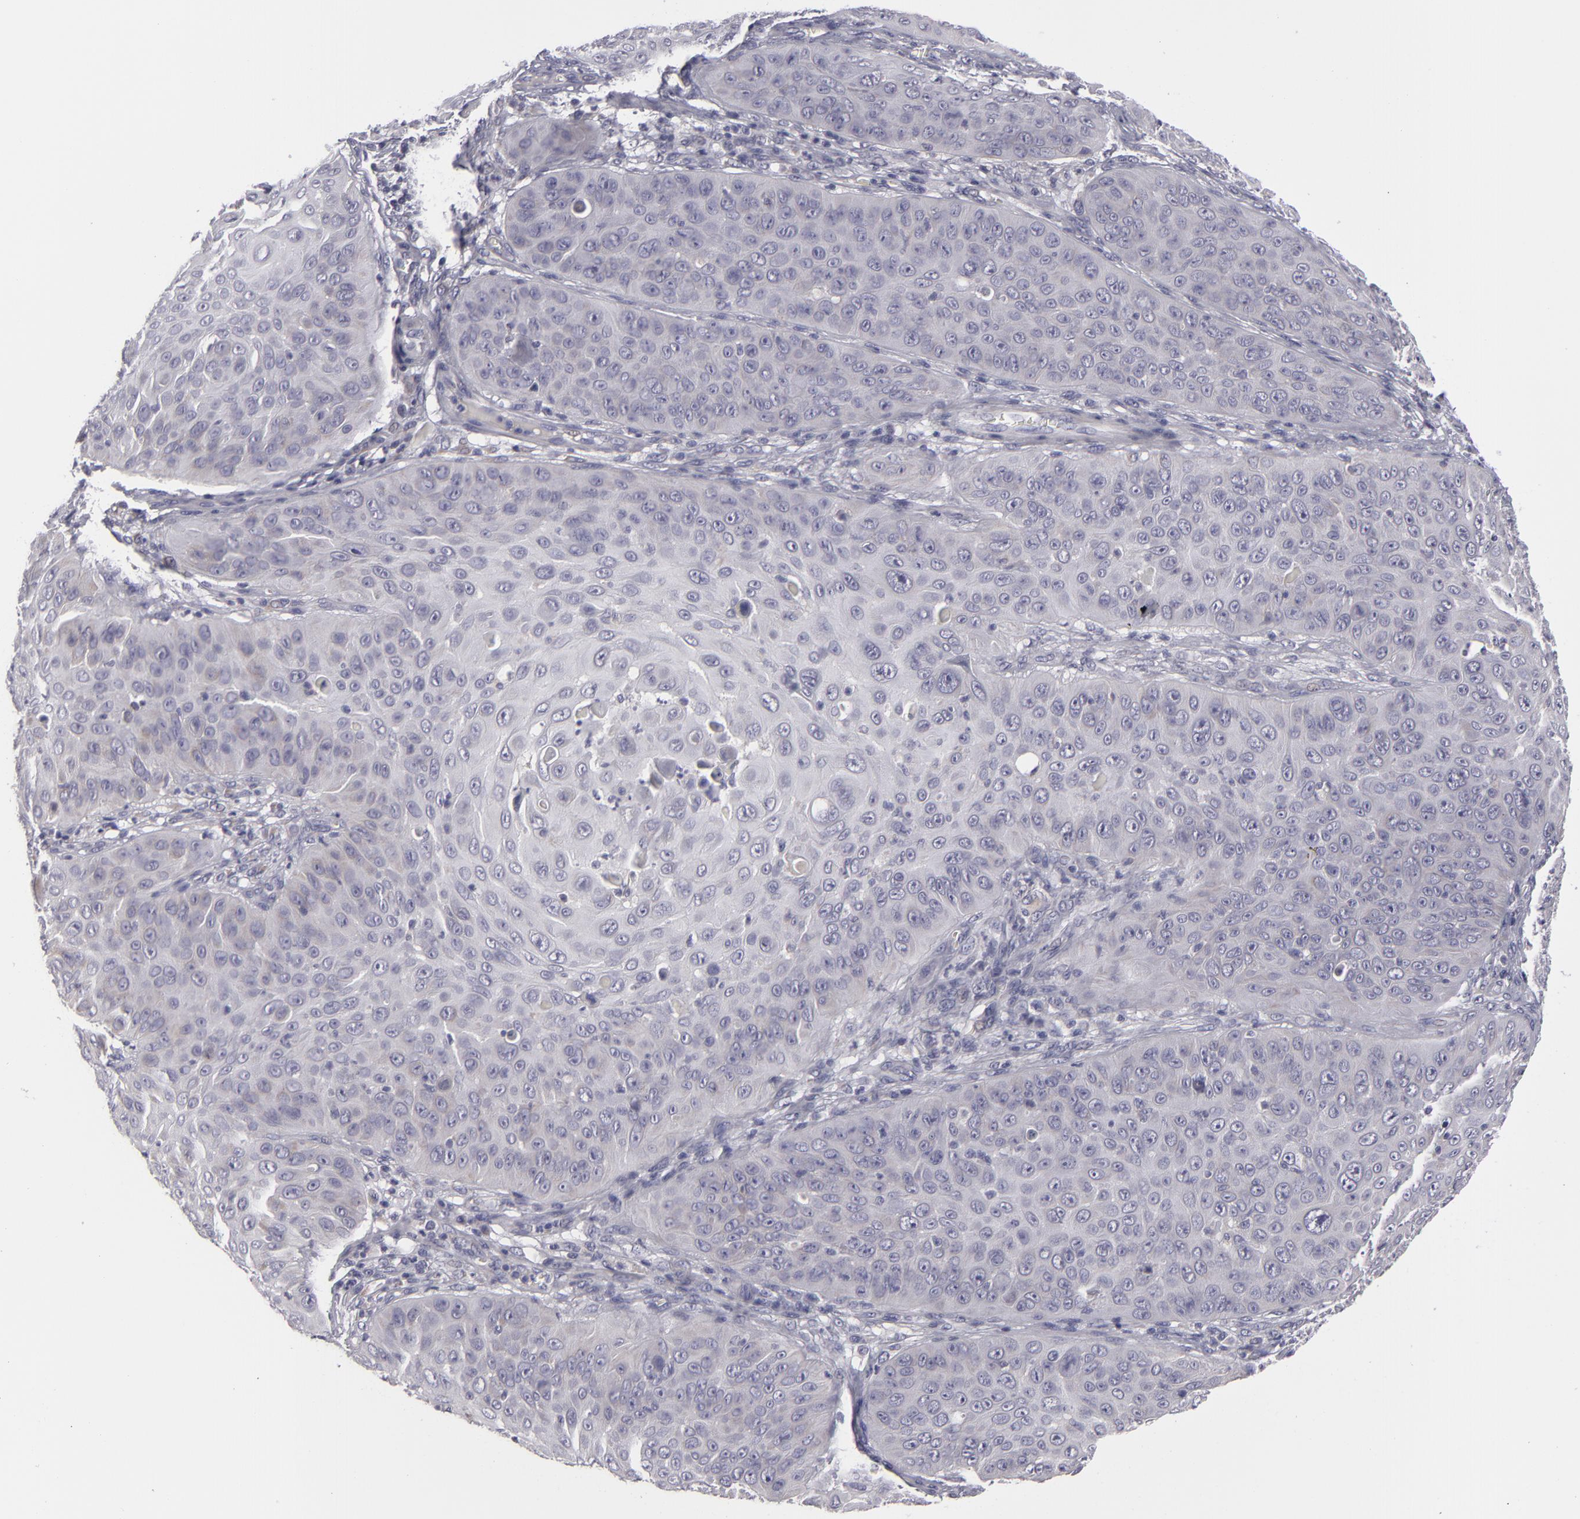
{"staining": {"intensity": "weak", "quantity": "<25%", "location": "cytoplasmic/membranous"}, "tissue": "skin cancer", "cell_type": "Tumor cells", "image_type": "cancer", "snomed": [{"axis": "morphology", "description": "Squamous cell carcinoma, NOS"}, {"axis": "topography", "description": "Skin"}], "caption": "The immunohistochemistry (IHC) image has no significant expression in tumor cells of skin cancer (squamous cell carcinoma) tissue.", "gene": "ATP2B3", "patient": {"sex": "male", "age": 82}}